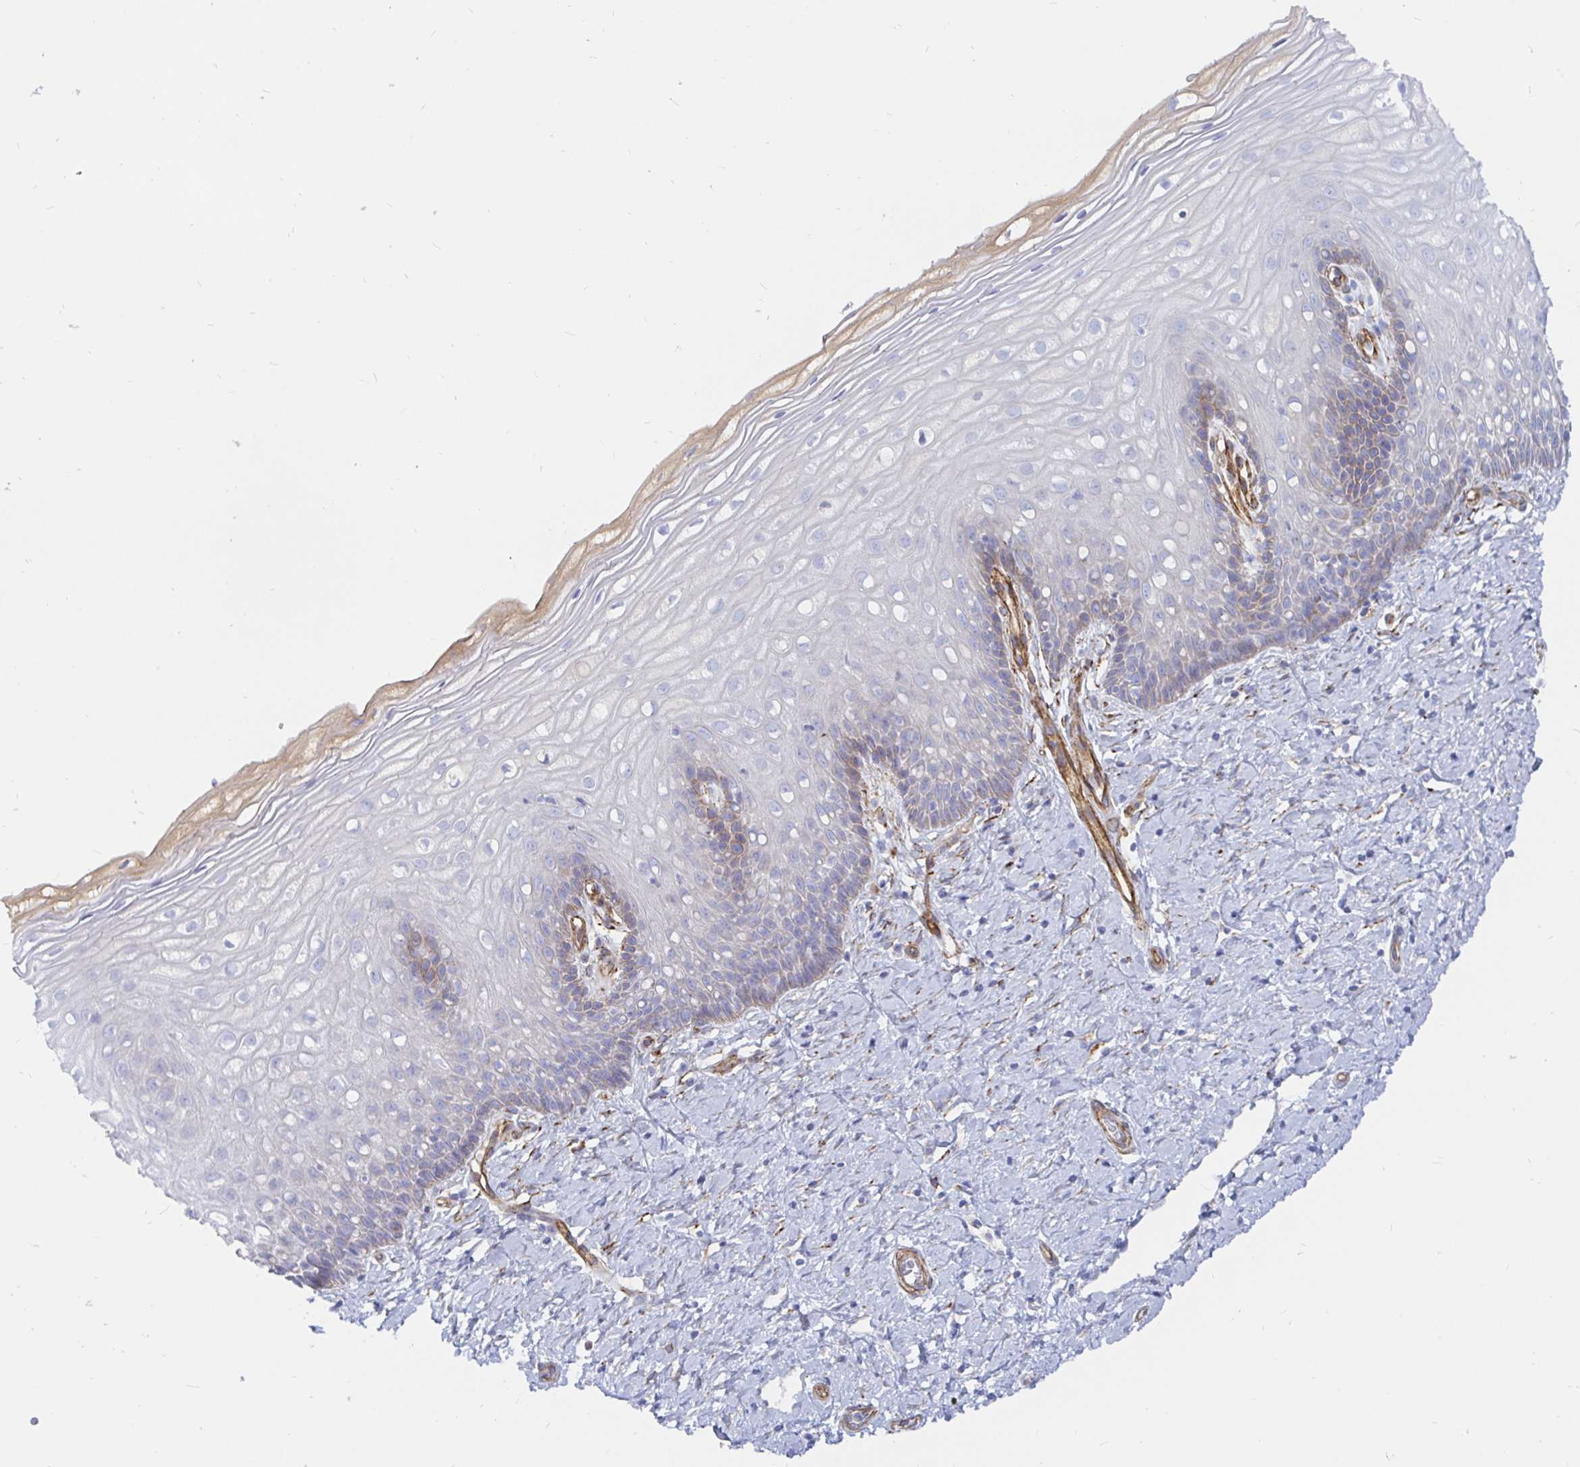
{"staining": {"intensity": "negative", "quantity": "none", "location": "none"}, "tissue": "cervix", "cell_type": "Glandular cells", "image_type": "normal", "snomed": [{"axis": "morphology", "description": "Normal tissue, NOS"}, {"axis": "topography", "description": "Cervix"}], "caption": "Immunohistochemistry (IHC) histopathology image of normal cervix: human cervix stained with DAB reveals no significant protein staining in glandular cells.", "gene": "COX16", "patient": {"sex": "female", "age": 37}}